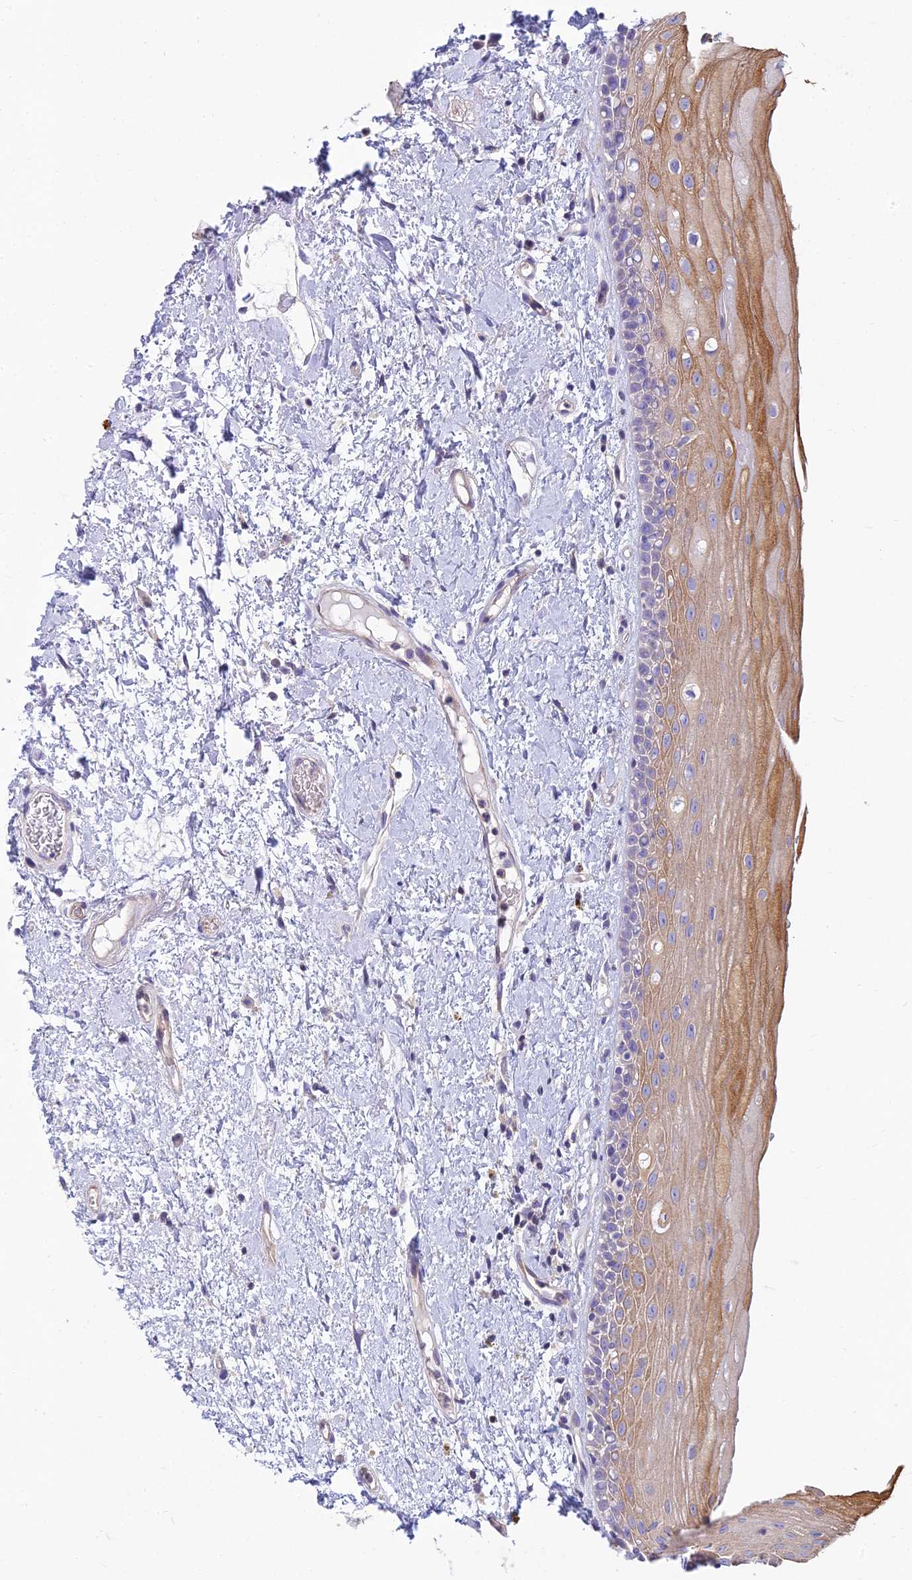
{"staining": {"intensity": "moderate", "quantity": "<25%", "location": "cytoplasmic/membranous"}, "tissue": "oral mucosa", "cell_type": "Squamous epithelial cells", "image_type": "normal", "snomed": [{"axis": "morphology", "description": "Normal tissue, NOS"}, {"axis": "topography", "description": "Oral tissue"}], "caption": "A micrograph of human oral mucosa stained for a protein displays moderate cytoplasmic/membranous brown staining in squamous epithelial cells.", "gene": "SMIM24", "patient": {"sex": "female", "age": 76}}